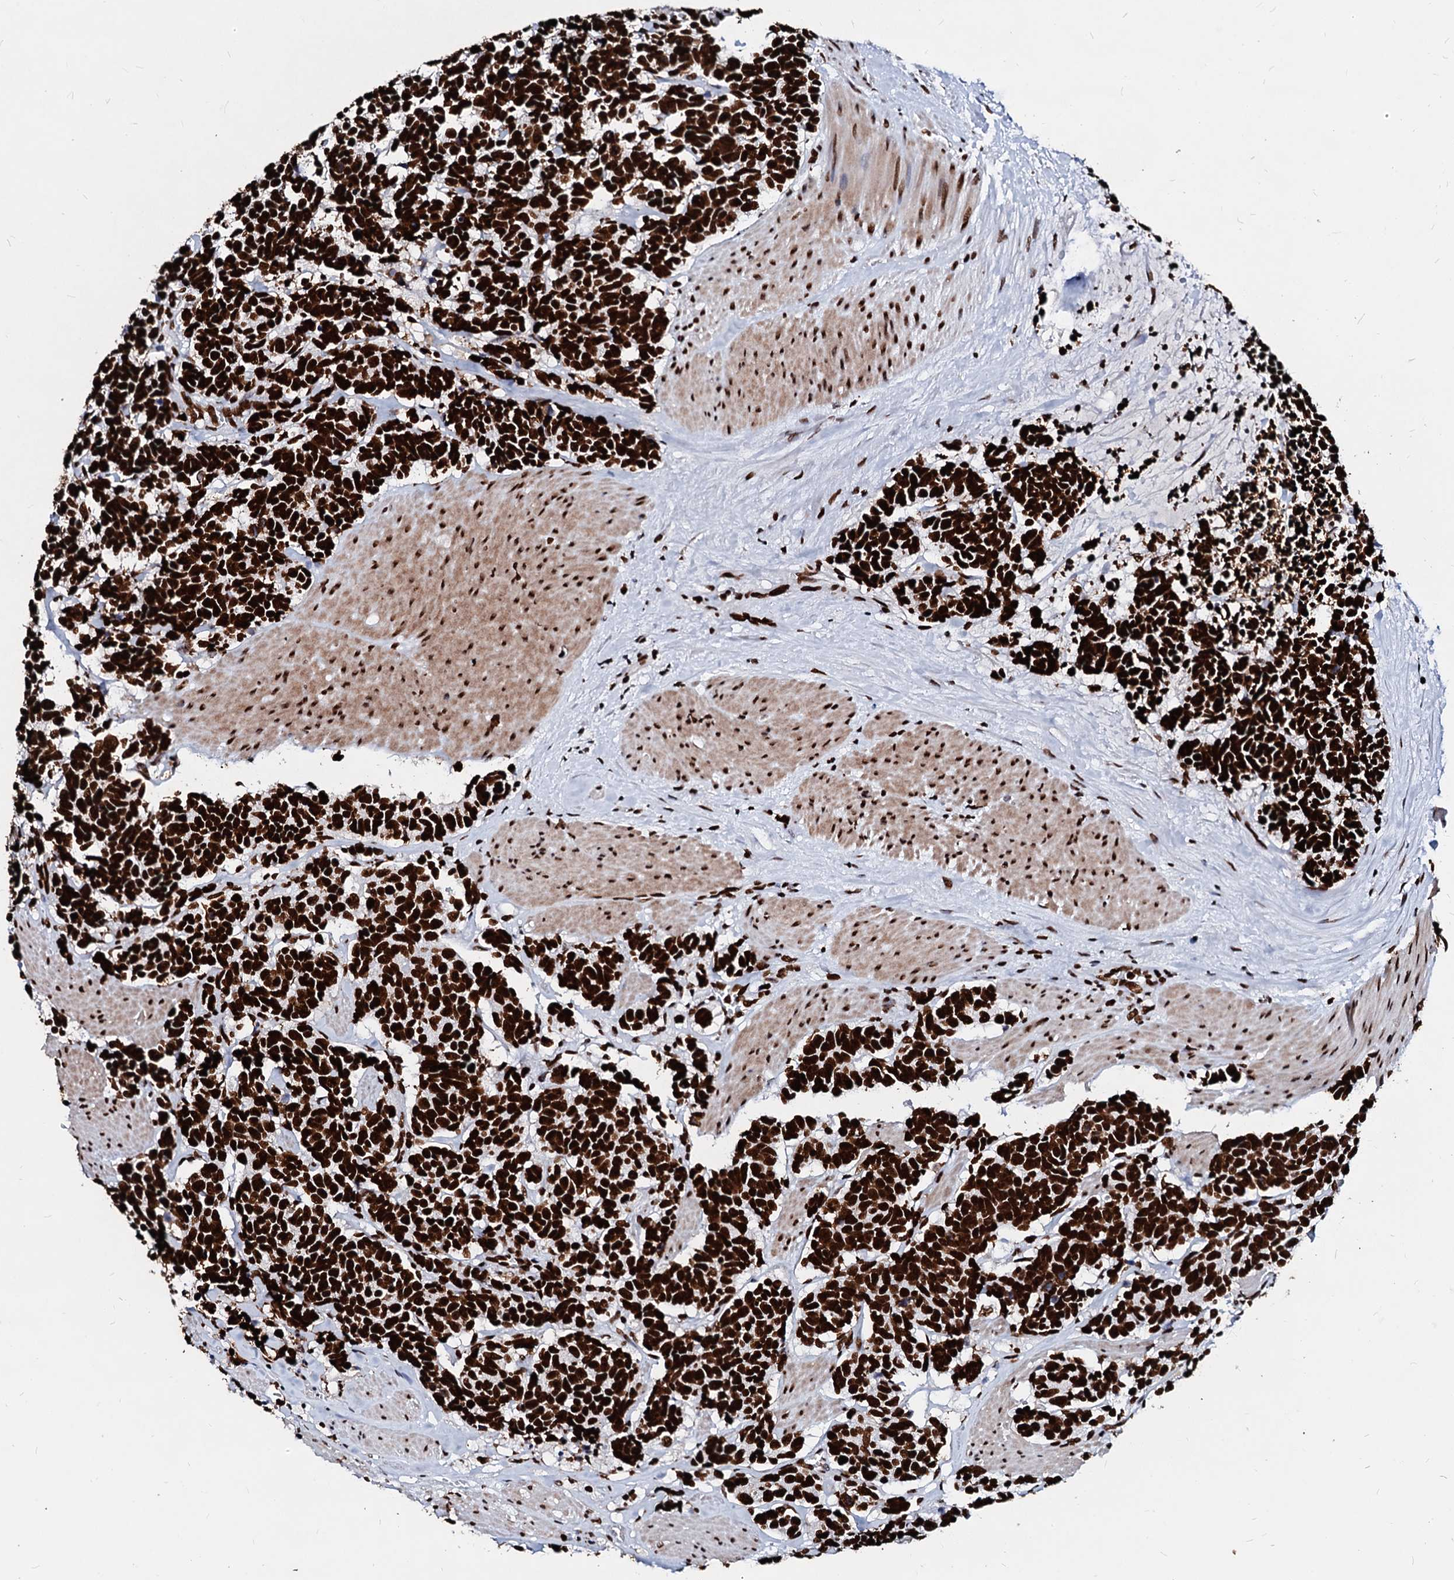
{"staining": {"intensity": "strong", "quantity": ">75%", "location": "nuclear"}, "tissue": "carcinoid", "cell_type": "Tumor cells", "image_type": "cancer", "snomed": [{"axis": "morphology", "description": "Carcinoma, NOS"}, {"axis": "morphology", "description": "Carcinoid, malignant, NOS"}, {"axis": "topography", "description": "Urinary bladder"}], "caption": "This histopathology image displays IHC staining of carcinoma, with high strong nuclear staining in approximately >75% of tumor cells.", "gene": "RALY", "patient": {"sex": "male", "age": 57}}